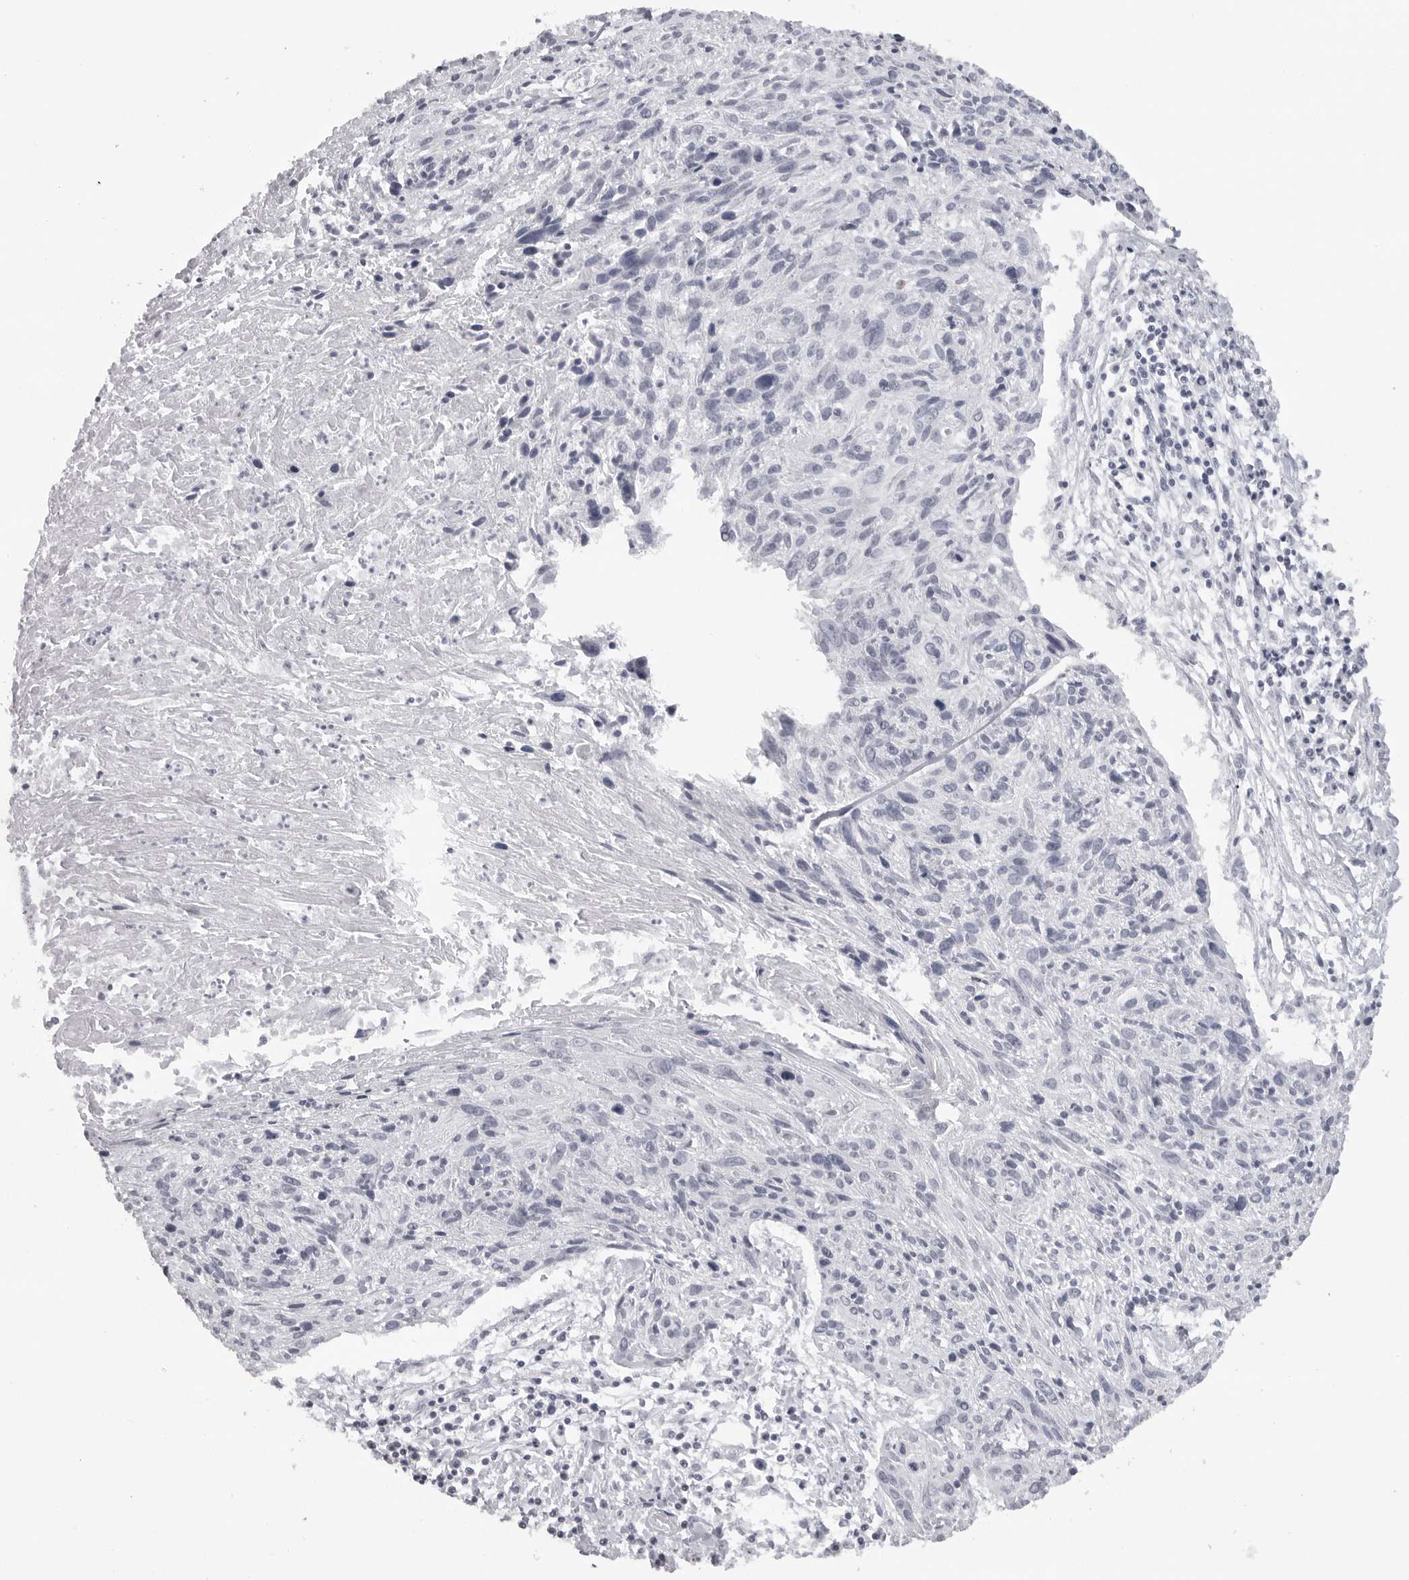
{"staining": {"intensity": "negative", "quantity": "none", "location": "none"}, "tissue": "cervical cancer", "cell_type": "Tumor cells", "image_type": "cancer", "snomed": [{"axis": "morphology", "description": "Squamous cell carcinoma, NOS"}, {"axis": "topography", "description": "Cervix"}], "caption": "Tumor cells are negative for protein expression in human cervical cancer (squamous cell carcinoma).", "gene": "ESPN", "patient": {"sex": "female", "age": 51}}